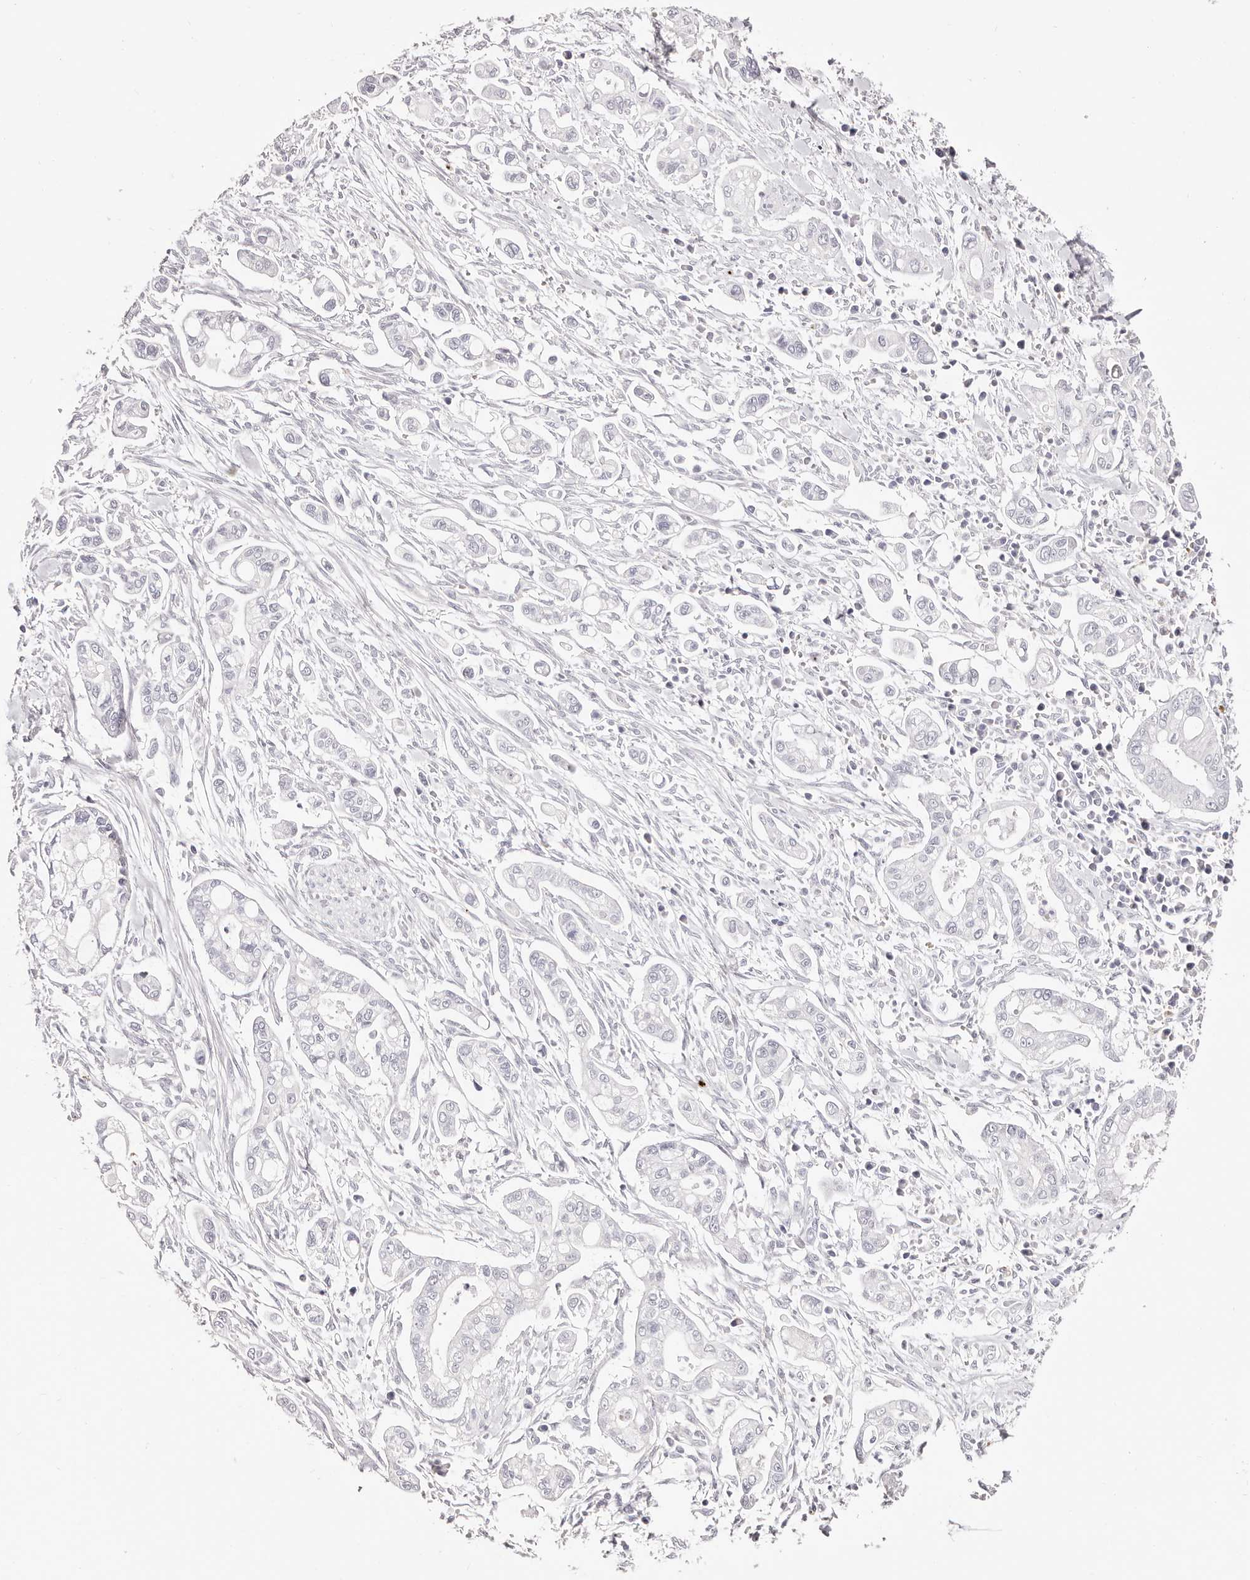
{"staining": {"intensity": "negative", "quantity": "none", "location": "none"}, "tissue": "pancreatic cancer", "cell_type": "Tumor cells", "image_type": "cancer", "snomed": [{"axis": "morphology", "description": "Adenocarcinoma, NOS"}, {"axis": "topography", "description": "Pancreas"}], "caption": "The immunohistochemistry image has no significant staining in tumor cells of adenocarcinoma (pancreatic) tissue.", "gene": "PF4", "patient": {"sex": "male", "age": 68}}